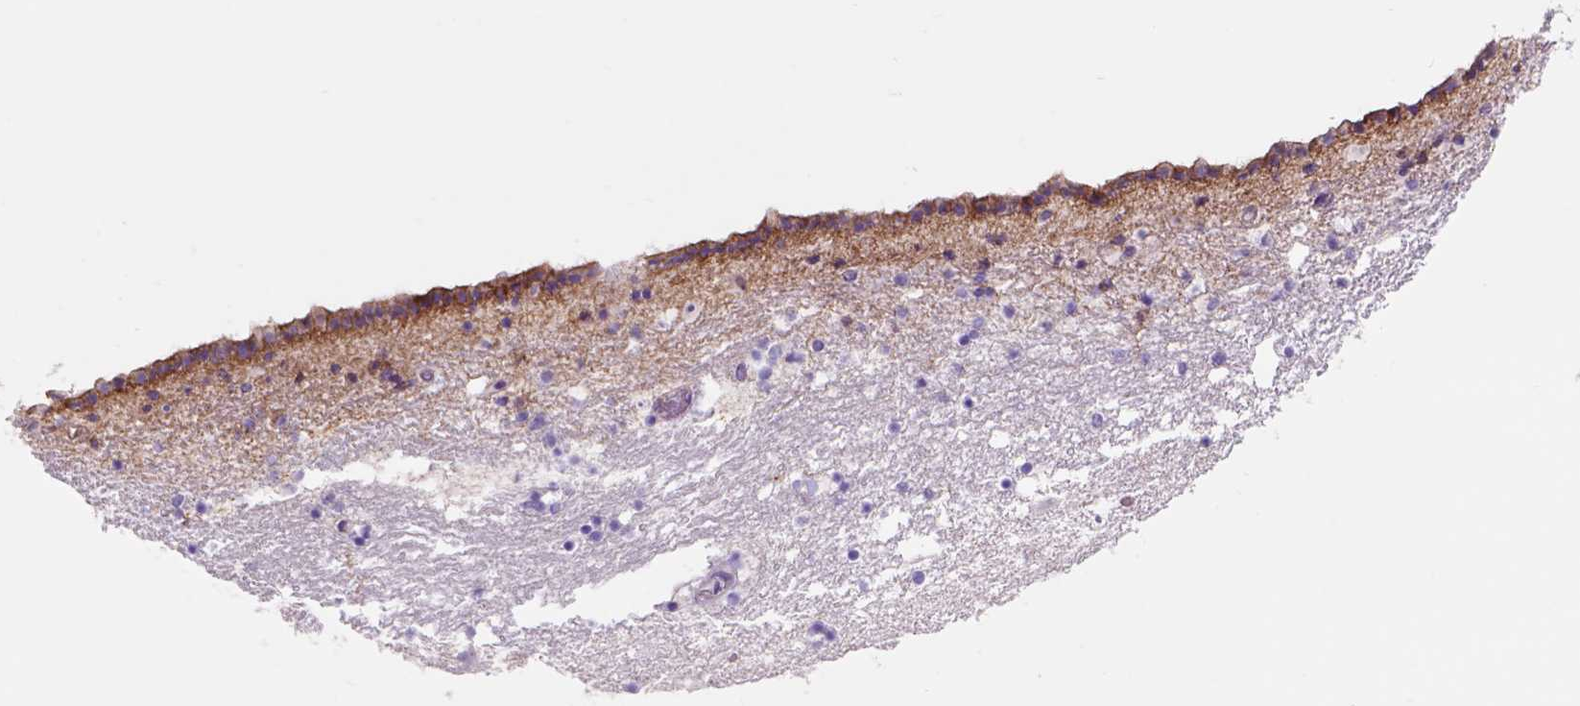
{"staining": {"intensity": "moderate", "quantity": "25%-75%", "location": "cytoplasmic/membranous"}, "tissue": "caudate", "cell_type": "Glial cells", "image_type": "normal", "snomed": [{"axis": "morphology", "description": "Normal tissue, NOS"}, {"axis": "topography", "description": "Lateral ventricle wall"}], "caption": "Immunohistochemical staining of unremarkable caudate displays 25%-75% levels of moderate cytoplasmic/membranous protein staining in about 25%-75% of glial cells.", "gene": "EGFR", "patient": {"sex": "female", "age": 42}}